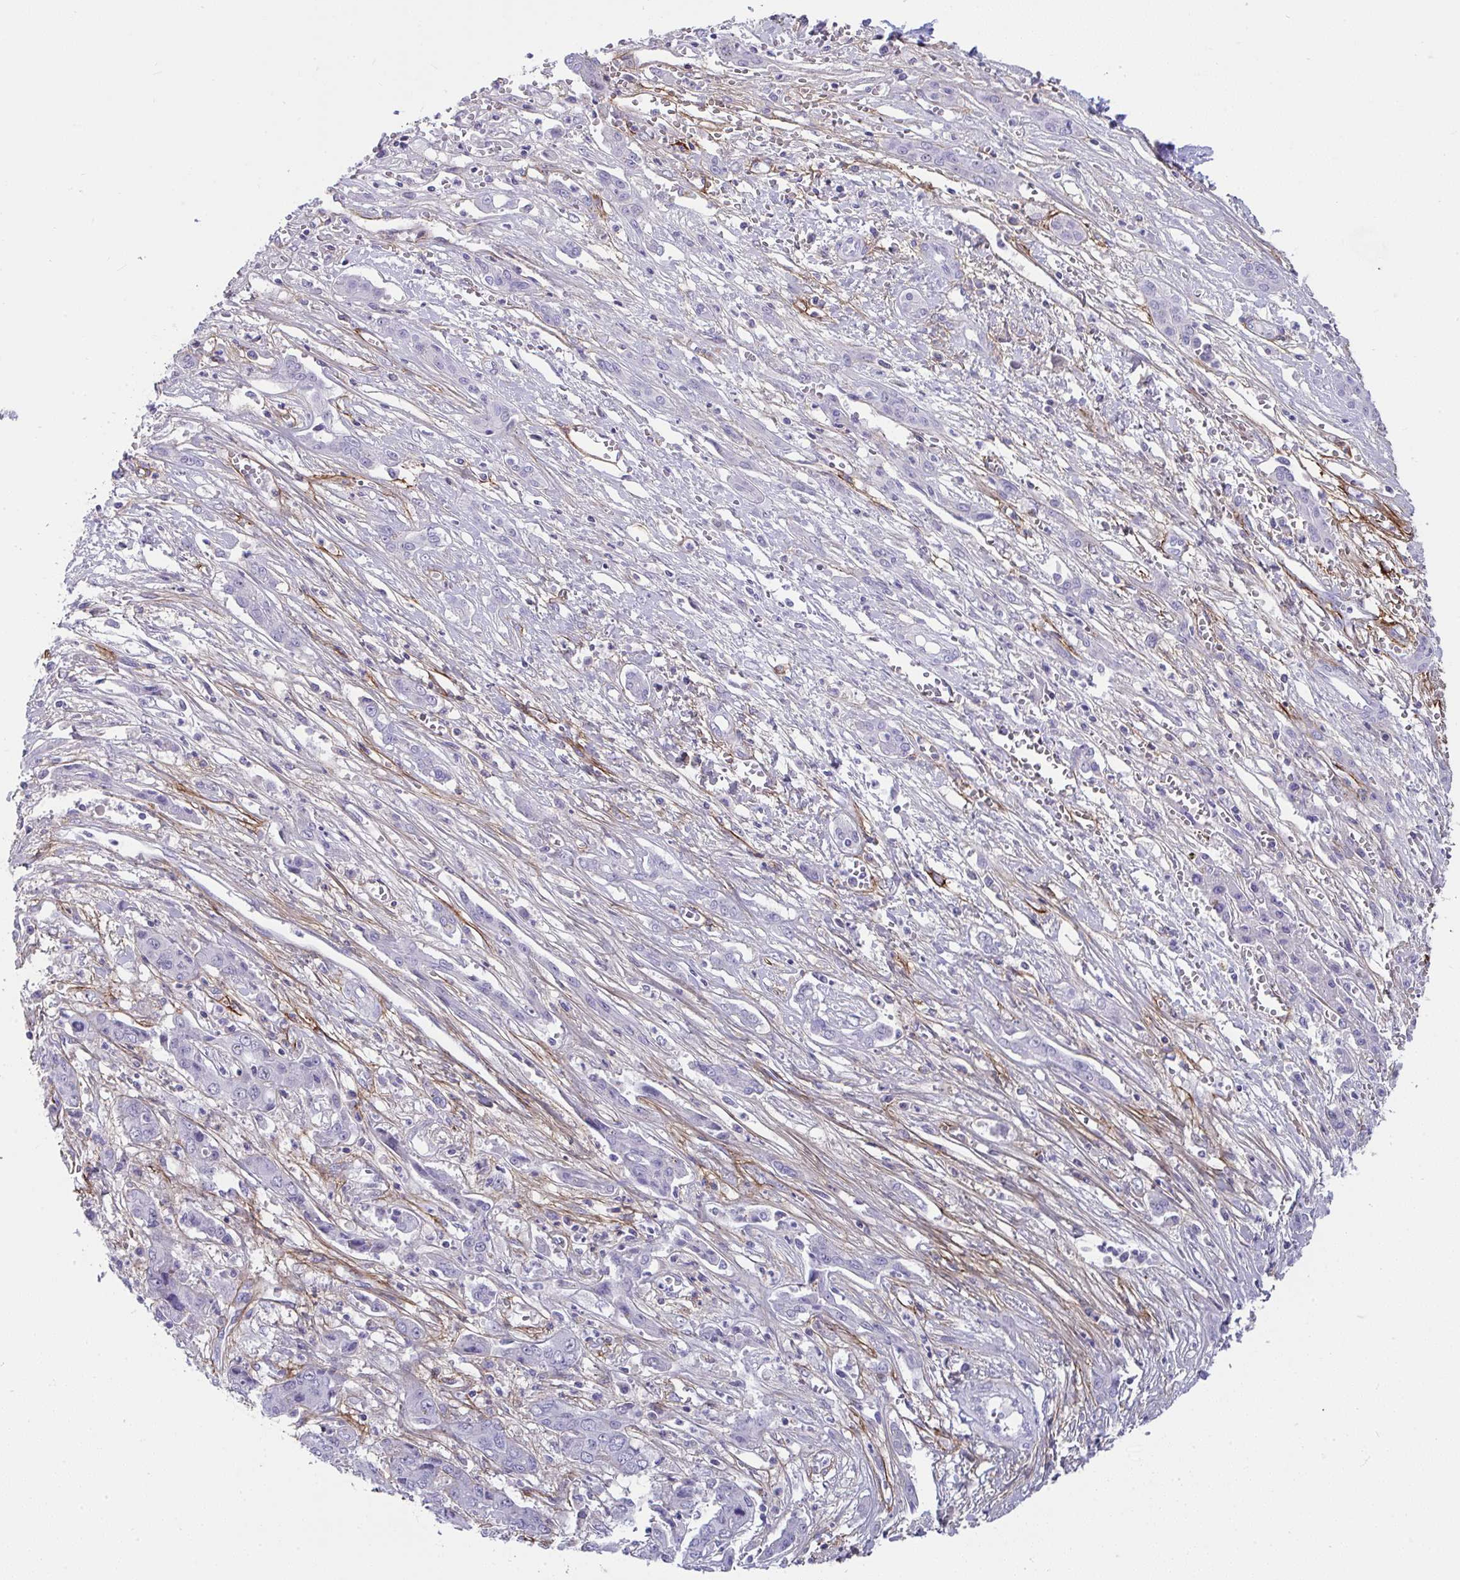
{"staining": {"intensity": "negative", "quantity": "none", "location": "none"}, "tissue": "liver cancer", "cell_type": "Tumor cells", "image_type": "cancer", "snomed": [{"axis": "morphology", "description": "Cholangiocarcinoma"}, {"axis": "topography", "description": "Liver"}], "caption": "The IHC histopathology image has no significant expression in tumor cells of liver cancer tissue. The staining is performed using DAB brown chromogen with nuclei counter-stained in using hematoxylin.", "gene": "LHFPL6", "patient": {"sex": "male", "age": 67}}